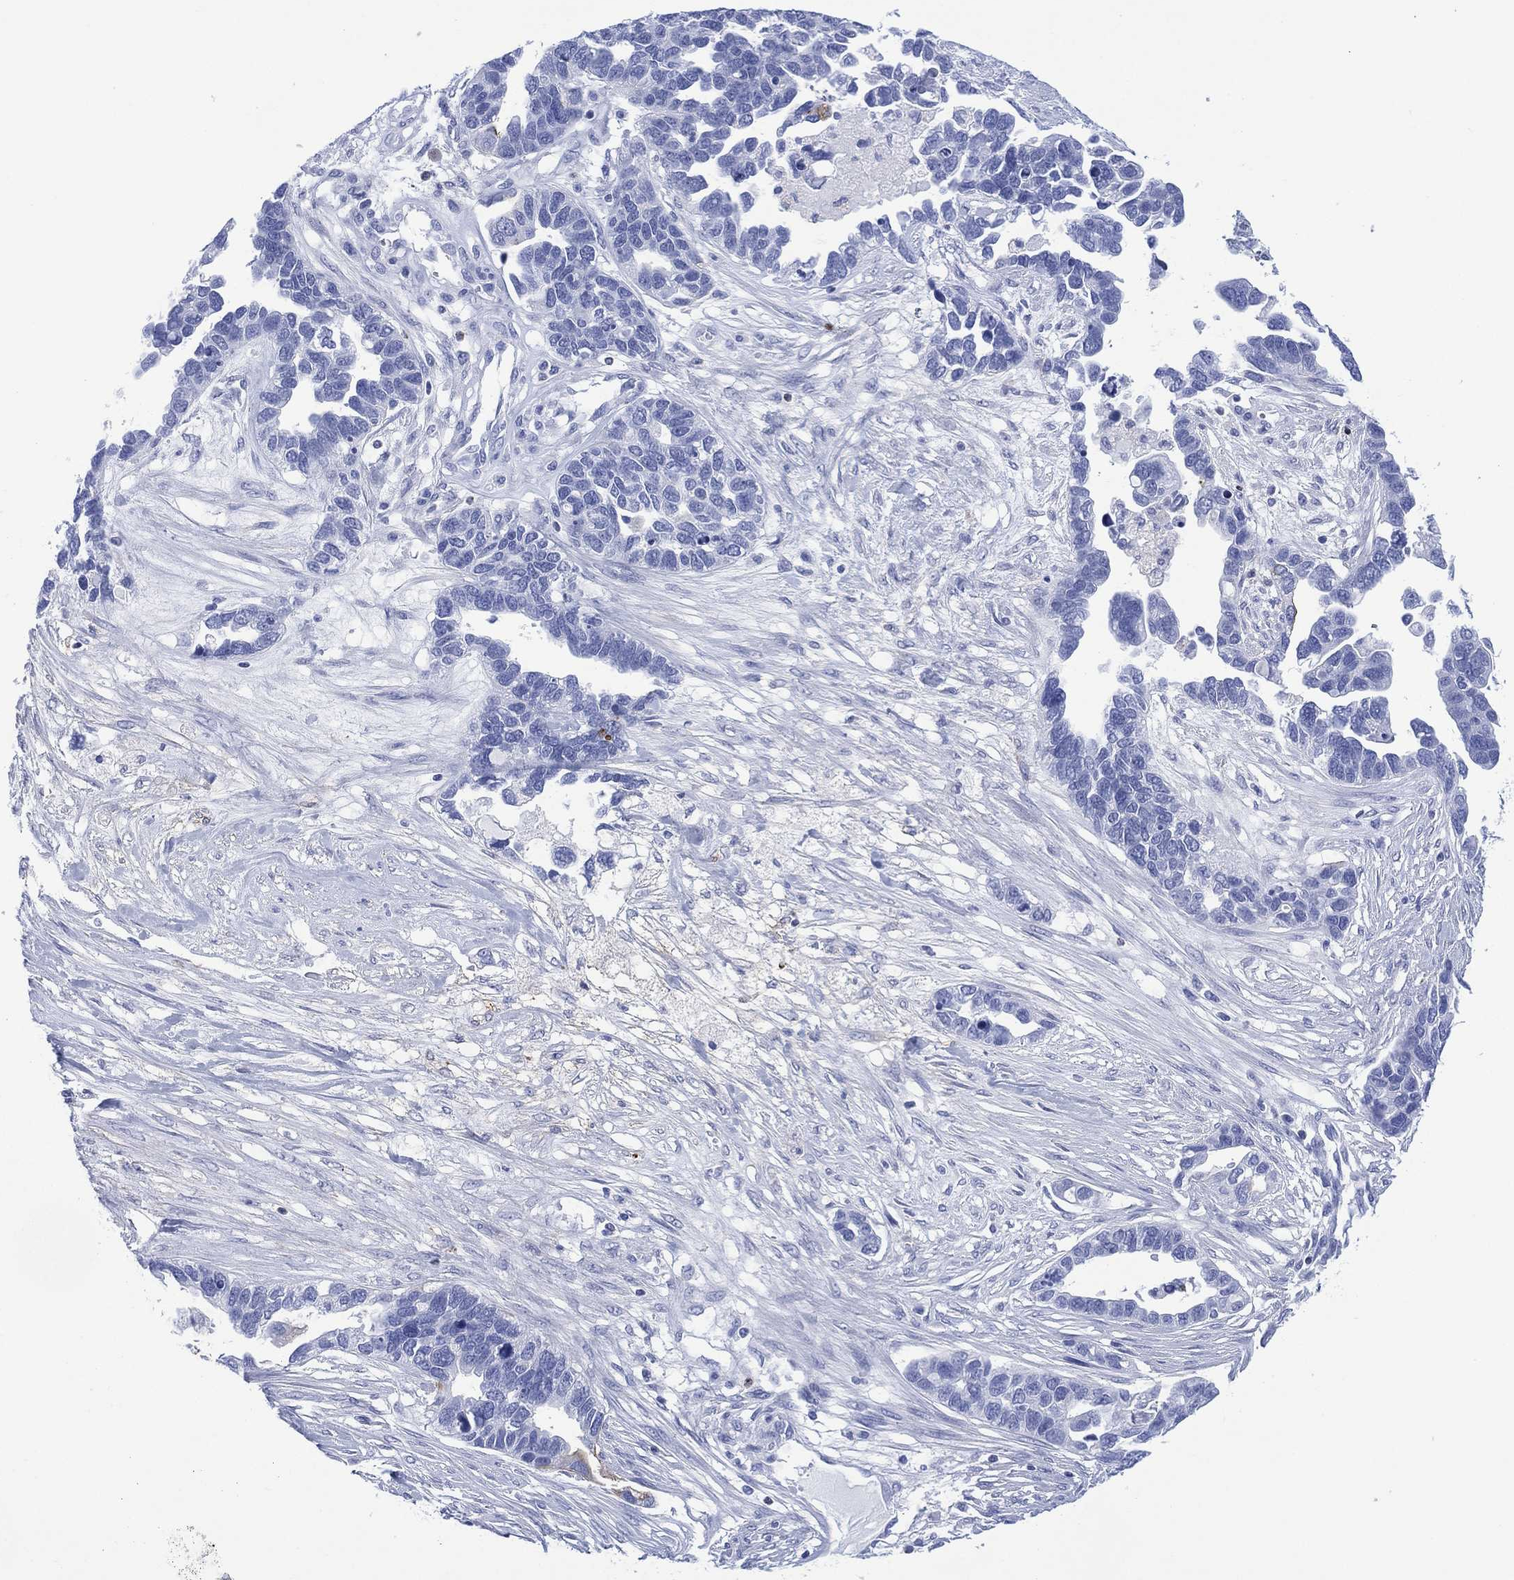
{"staining": {"intensity": "negative", "quantity": "none", "location": "none"}, "tissue": "ovarian cancer", "cell_type": "Tumor cells", "image_type": "cancer", "snomed": [{"axis": "morphology", "description": "Cystadenocarcinoma, serous, NOS"}, {"axis": "topography", "description": "Ovary"}], "caption": "The IHC micrograph has no significant staining in tumor cells of serous cystadenocarcinoma (ovarian) tissue. (Immunohistochemistry, brightfield microscopy, high magnification).", "gene": "DPP4", "patient": {"sex": "female", "age": 54}}